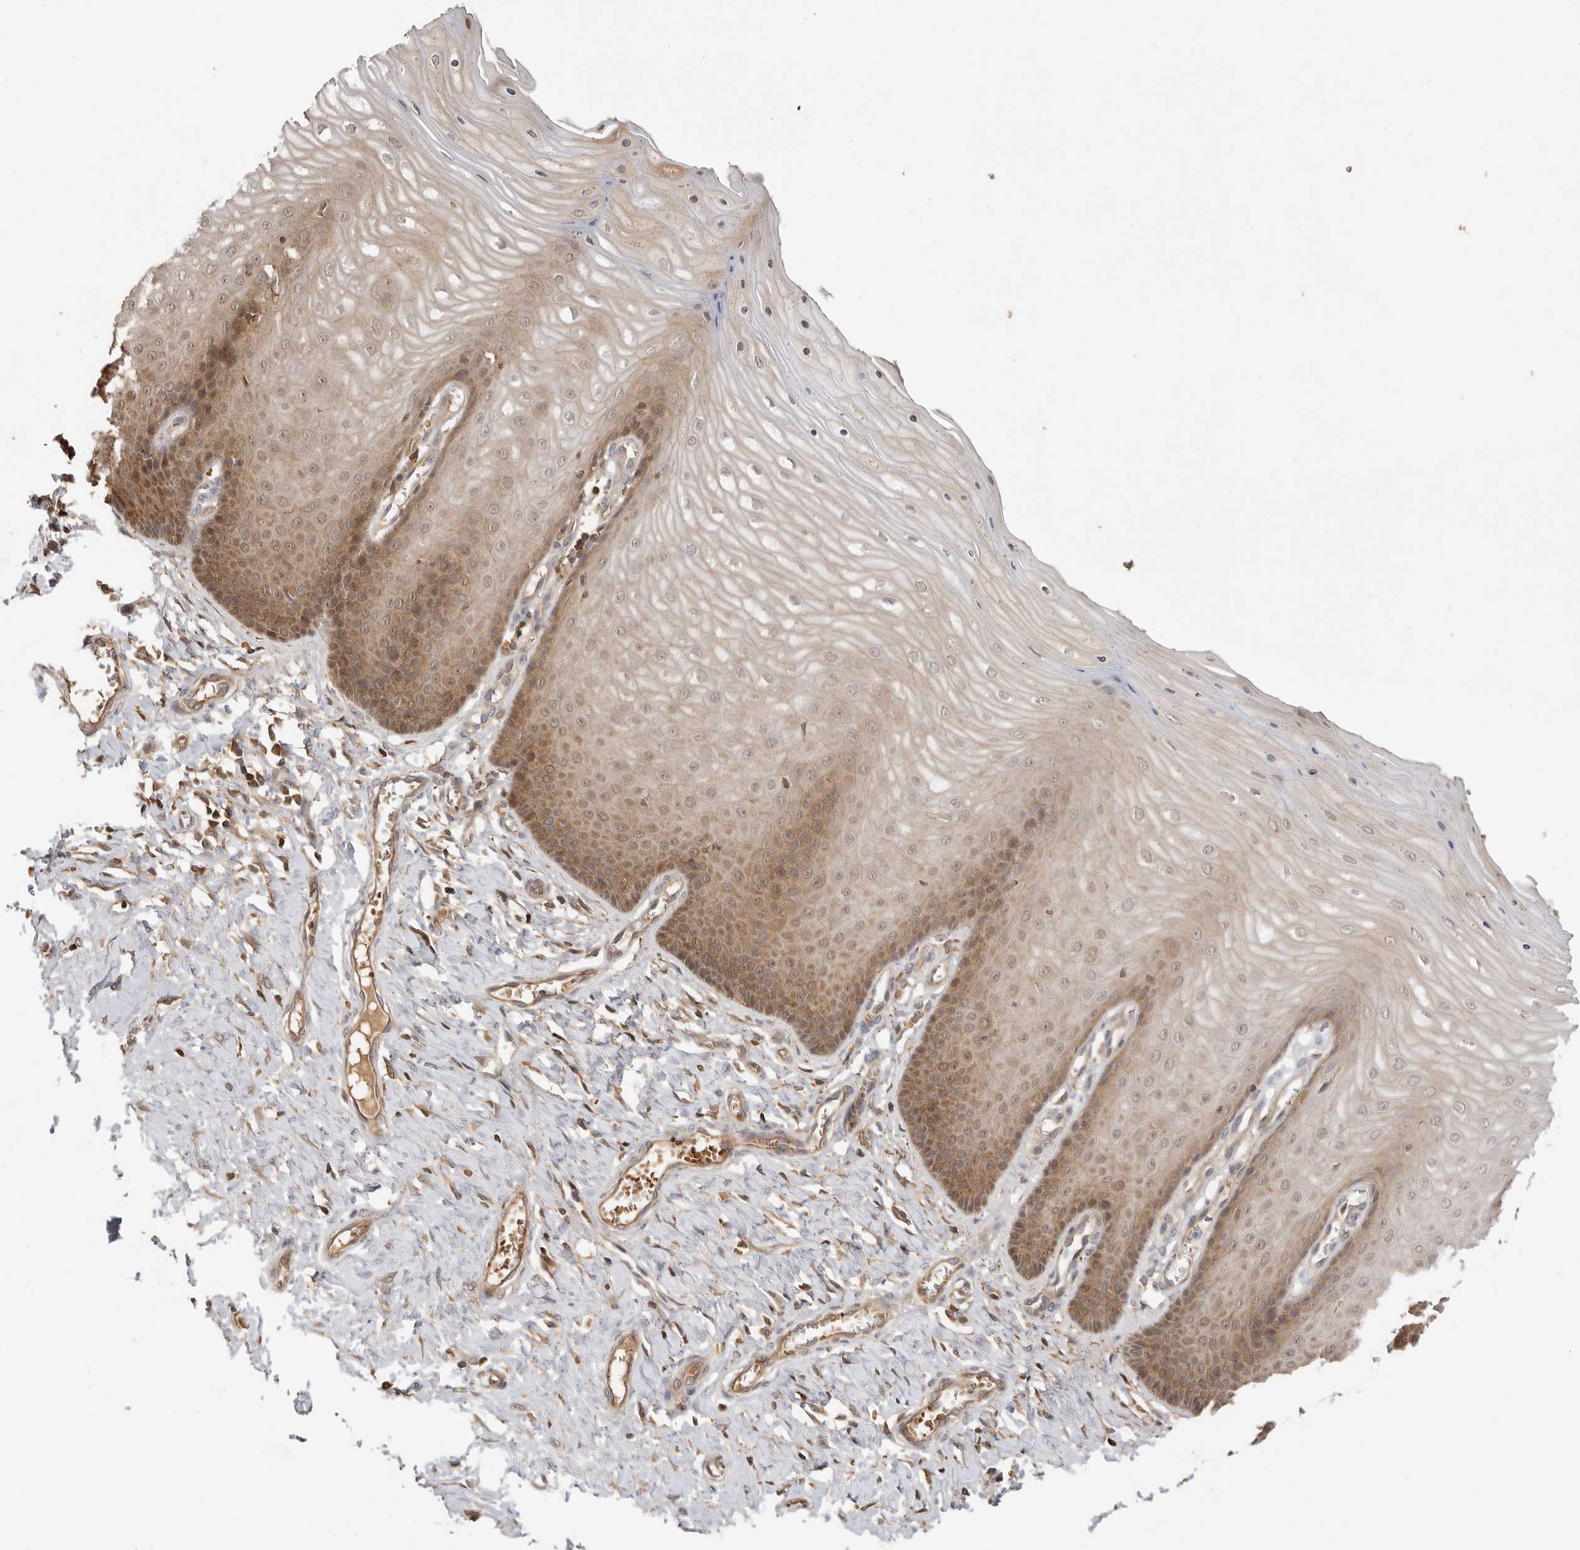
{"staining": {"intensity": "moderate", "quantity": ">75%", "location": "cytoplasmic/membranous"}, "tissue": "cervix", "cell_type": "Squamous epithelial cells", "image_type": "normal", "snomed": [{"axis": "morphology", "description": "Normal tissue, NOS"}, {"axis": "topography", "description": "Cervix"}], "caption": "Cervix stained with DAB immunohistochemistry exhibits medium levels of moderate cytoplasmic/membranous positivity in about >75% of squamous epithelial cells. (brown staining indicates protein expression, while blue staining denotes nuclei).", "gene": "CLDN12", "patient": {"sex": "female", "age": 55}}